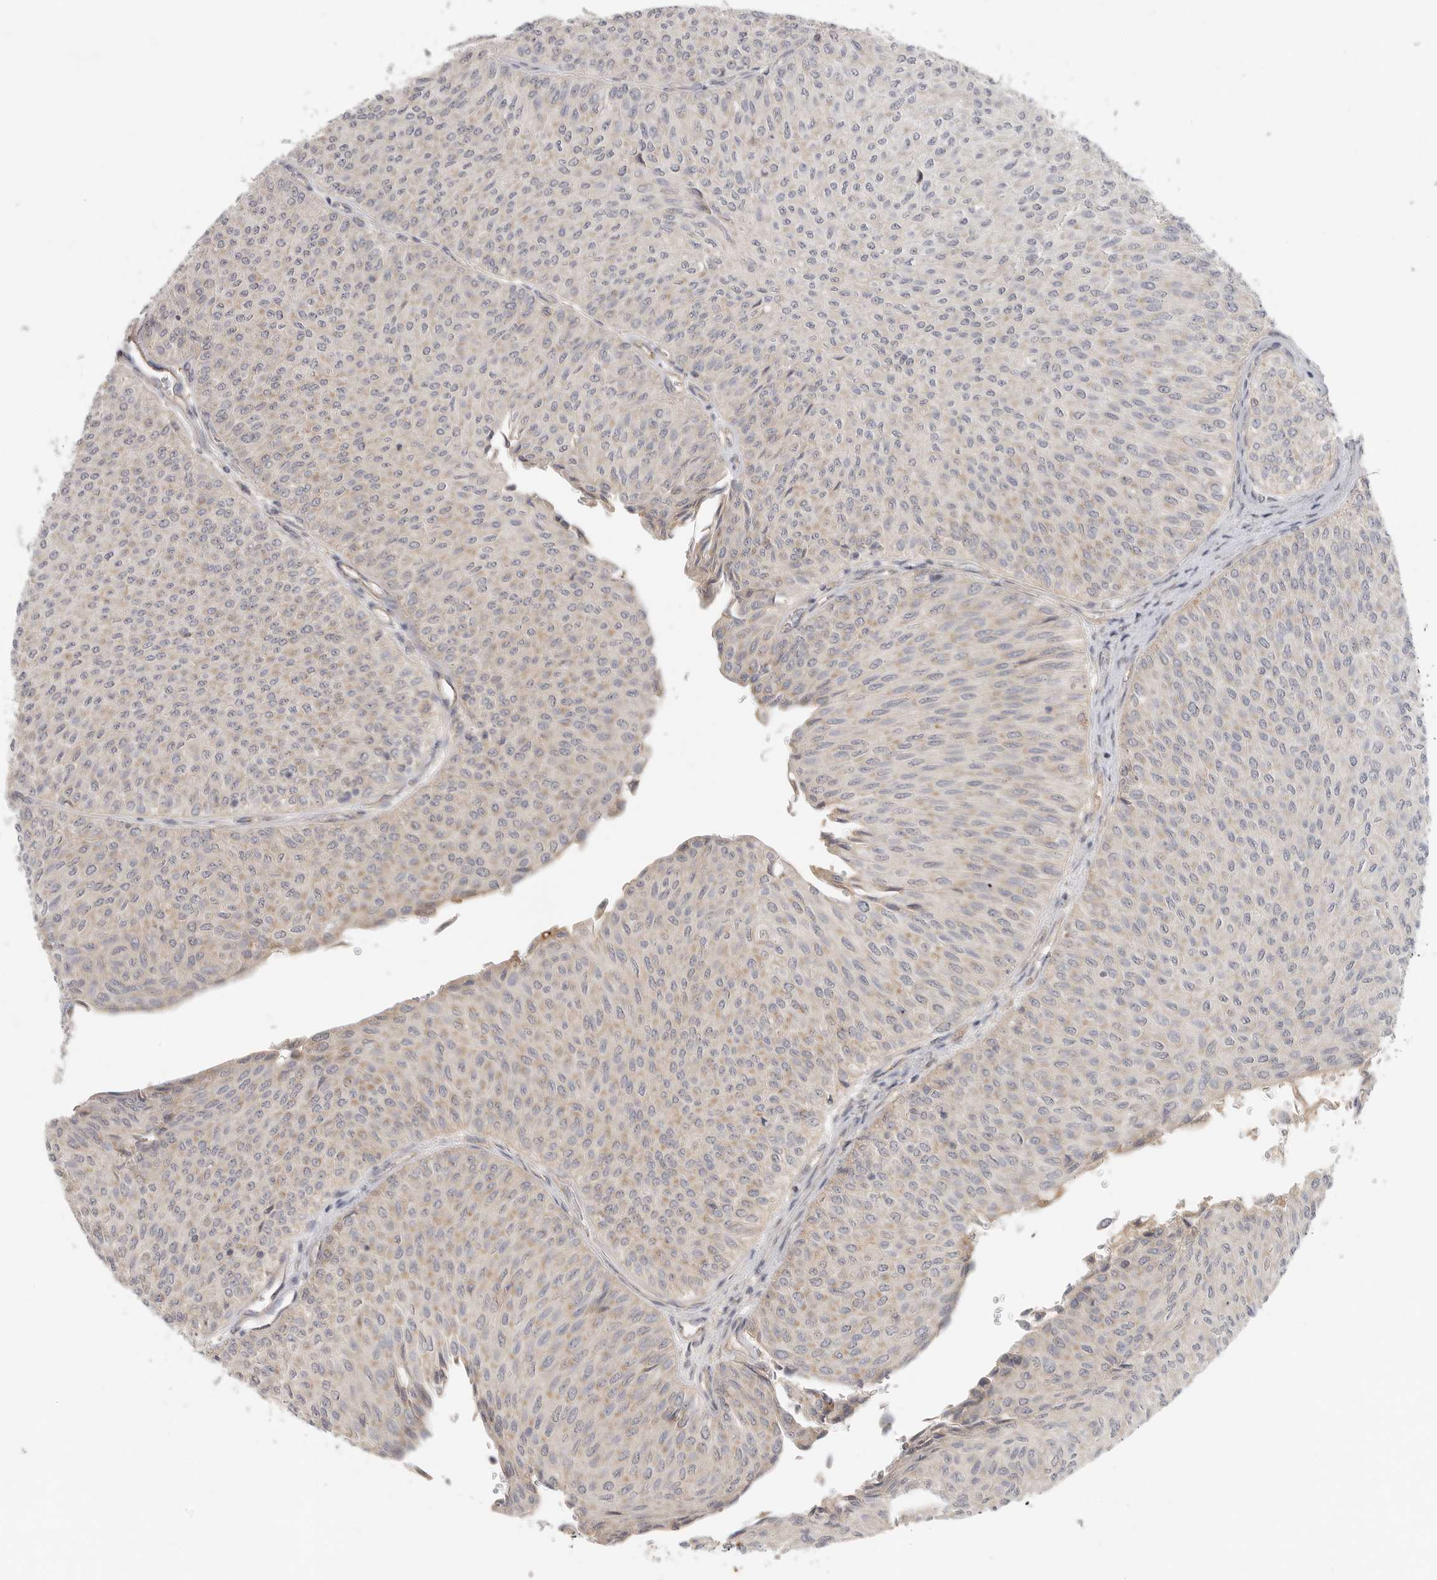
{"staining": {"intensity": "weak", "quantity": "25%-75%", "location": "cytoplasmic/membranous"}, "tissue": "urothelial cancer", "cell_type": "Tumor cells", "image_type": "cancer", "snomed": [{"axis": "morphology", "description": "Urothelial carcinoma, Low grade"}, {"axis": "topography", "description": "Urinary bladder"}], "caption": "Urothelial cancer stained with a protein marker reveals weak staining in tumor cells.", "gene": "SLC25A36", "patient": {"sex": "male", "age": 78}}